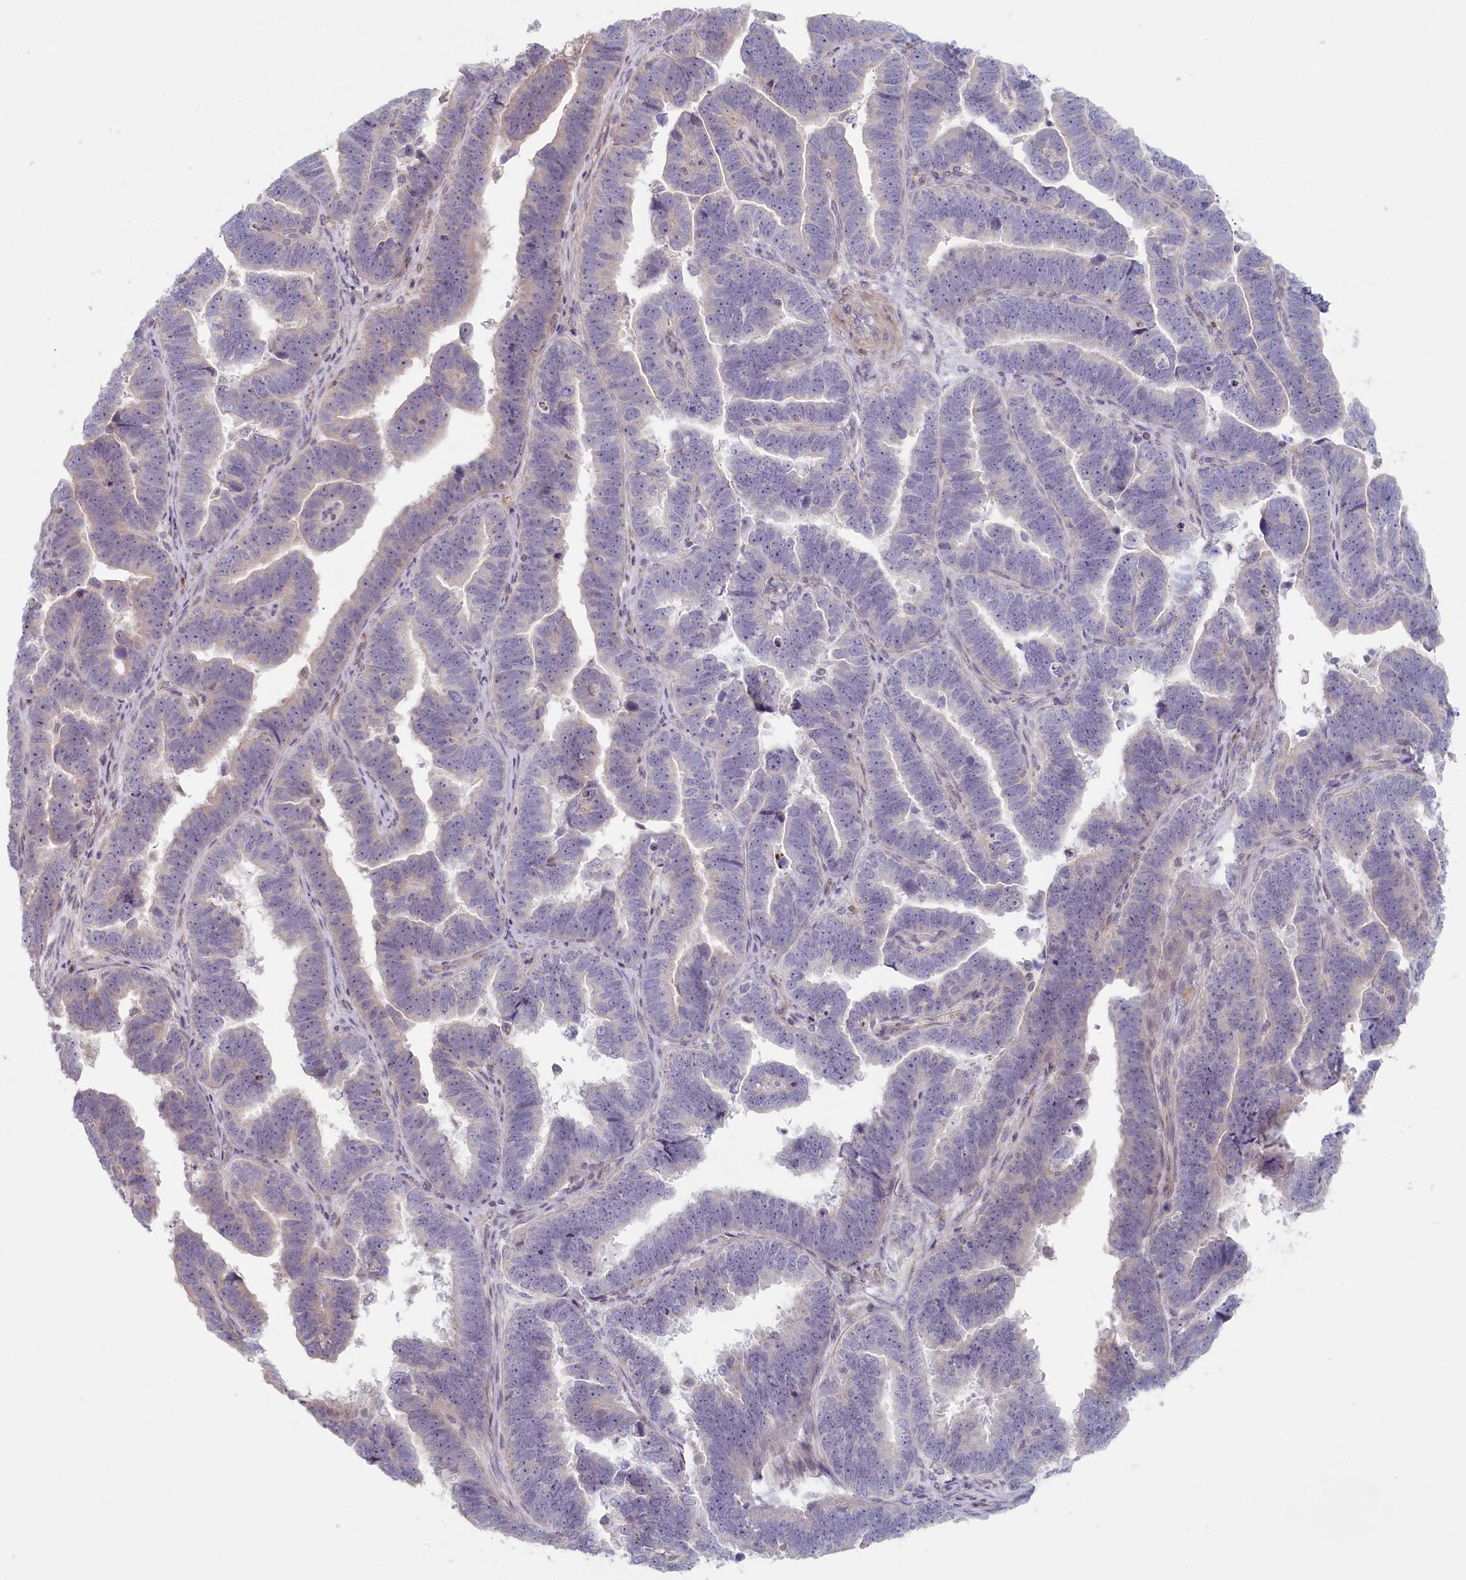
{"staining": {"intensity": "negative", "quantity": "none", "location": "none"}, "tissue": "endometrial cancer", "cell_type": "Tumor cells", "image_type": "cancer", "snomed": [{"axis": "morphology", "description": "Adenocarcinoma, NOS"}, {"axis": "topography", "description": "Endometrium"}], "caption": "High power microscopy photomicrograph of an immunohistochemistry micrograph of endometrial cancer (adenocarcinoma), revealing no significant positivity in tumor cells.", "gene": "INTS4", "patient": {"sex": "female", "age": 75}}